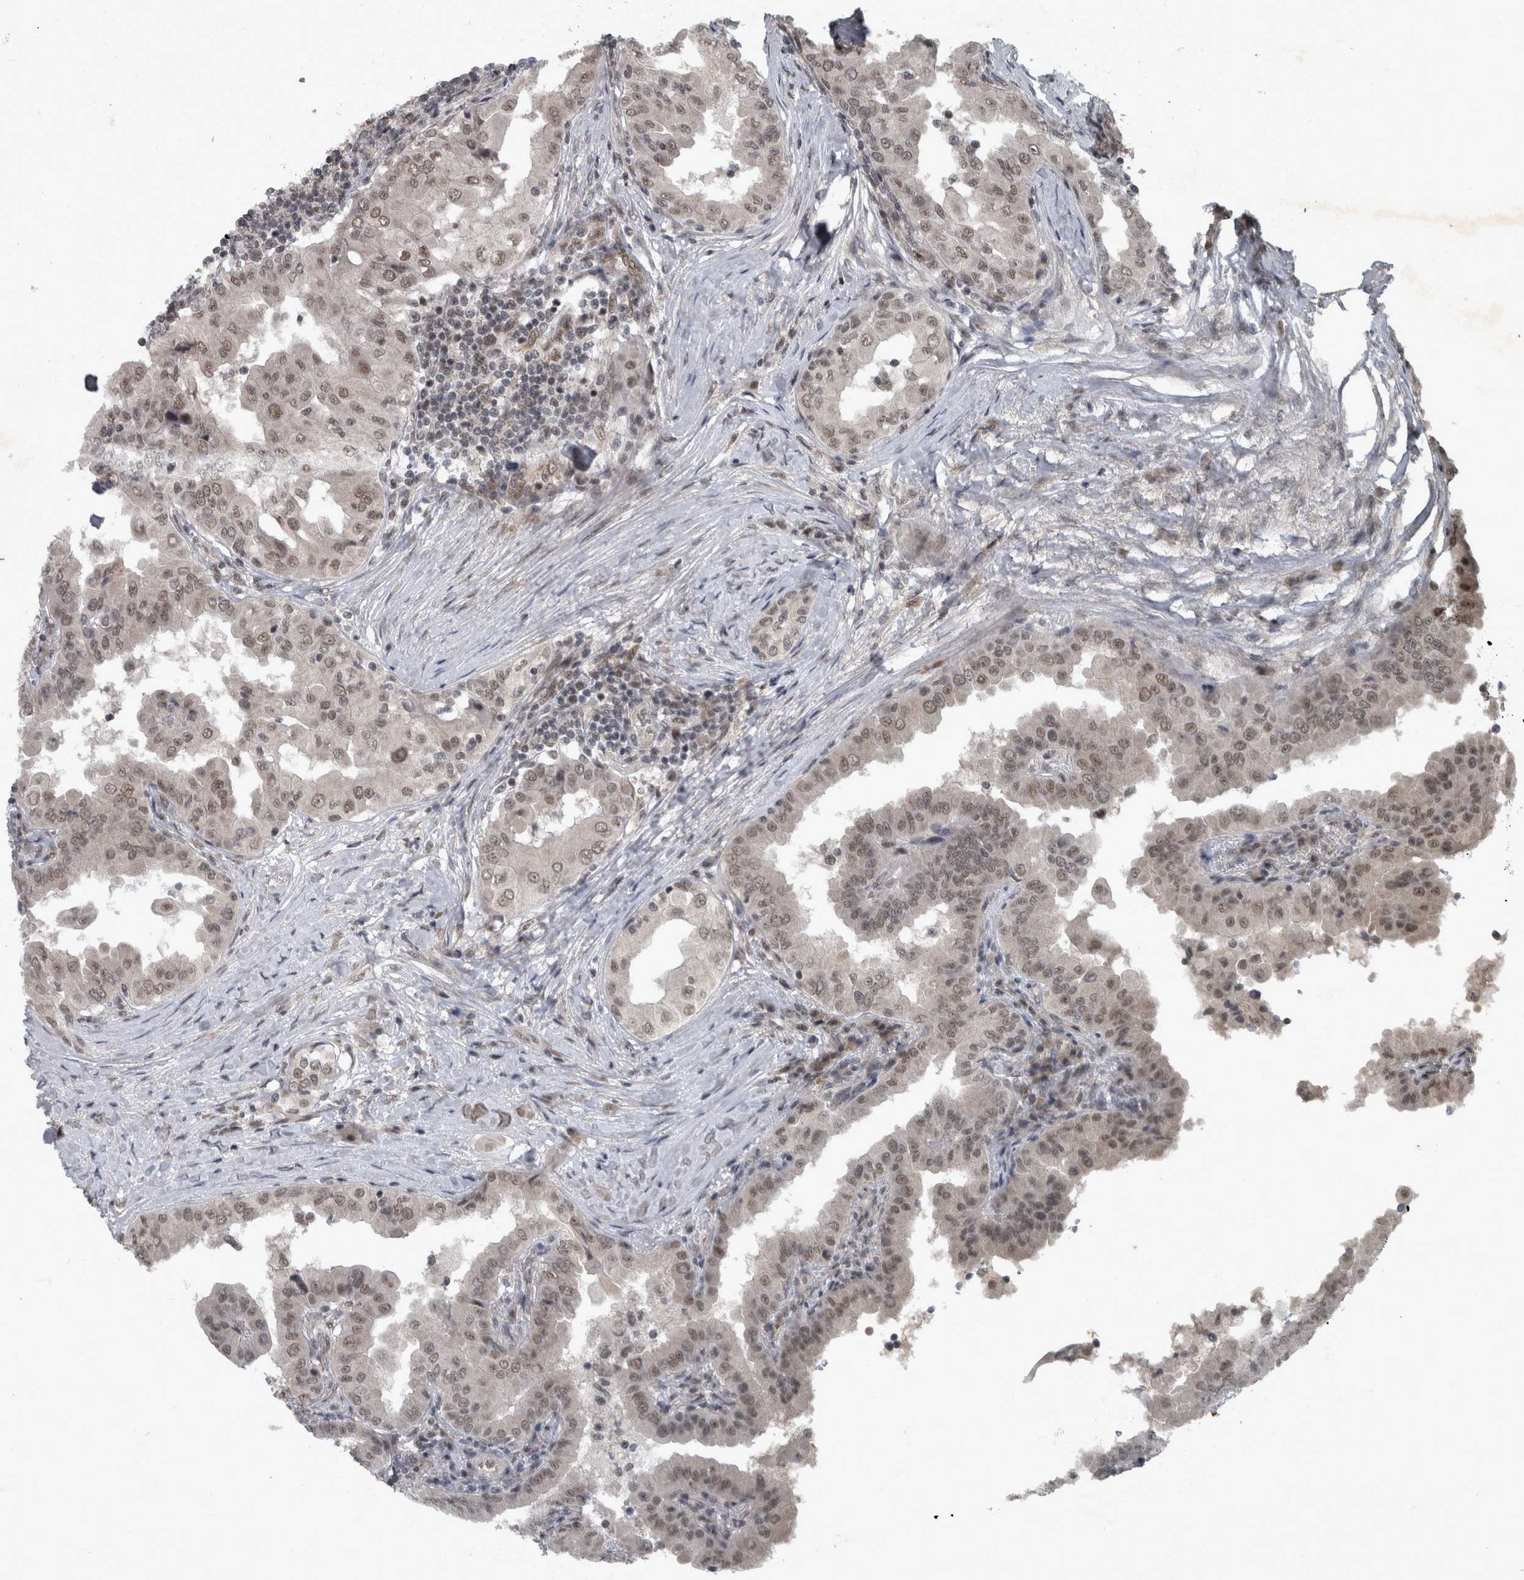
{"staining": {"intensity": "weak", "quantity": ">75%", "location": "nuclear"}, "tissue": "thyroid cancer", "cell_type": "Tumor cells", "image_type": "cancer", "snomed": [{"axis": "morphology", "description": "Papillary adenocarcinoma, NOS"}, {"axis": "topography", "description": "Thyroid gland"}], "caption": "Weak nuclear positivity for a protein is present in about >75% of tumor cells of thyroid cancer using IHC.", "gene": "WDR33", "patient": {"sex": "male", "age": 33}}